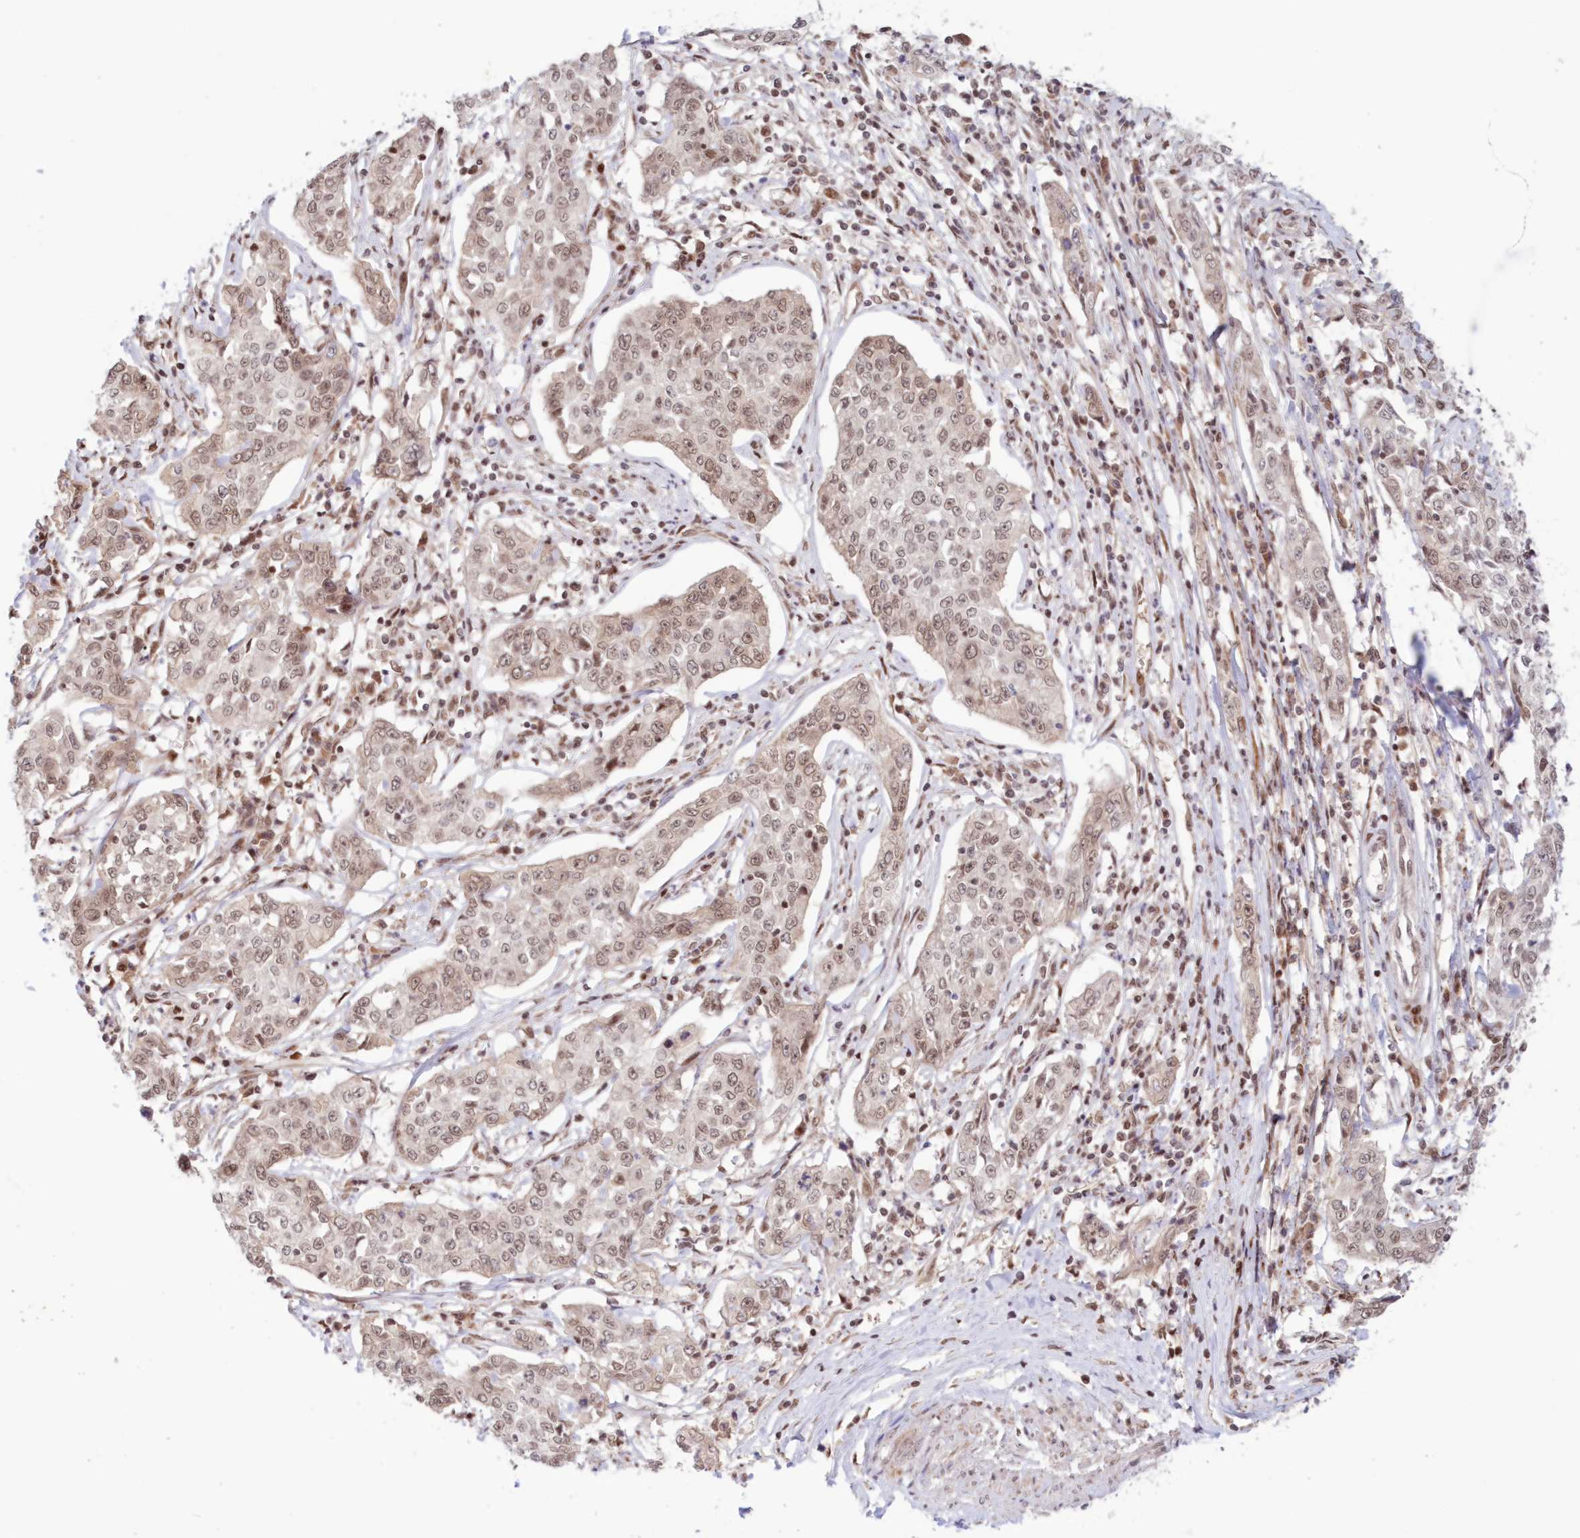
{"staining": {"intensity": "weak", "quantity": ">75%", "location": "nuclear"}, "tissue": "cervical cancer", "cell_type": "Tumor cells", "image_type": "cancer", "snomed": [{"axis": "morphology", "description": "Squamous cell carcinoma, NOS"}, {"axis": "topography", "description": "Cervix"}], "caption": "This image reveals IHC staining of cervical squamous cell carcinoma, with low weak nuclear expression in approximately >75% of tumor cells.", "gene": "NOA1", "patient": {"sex": "female", "age": 35}}